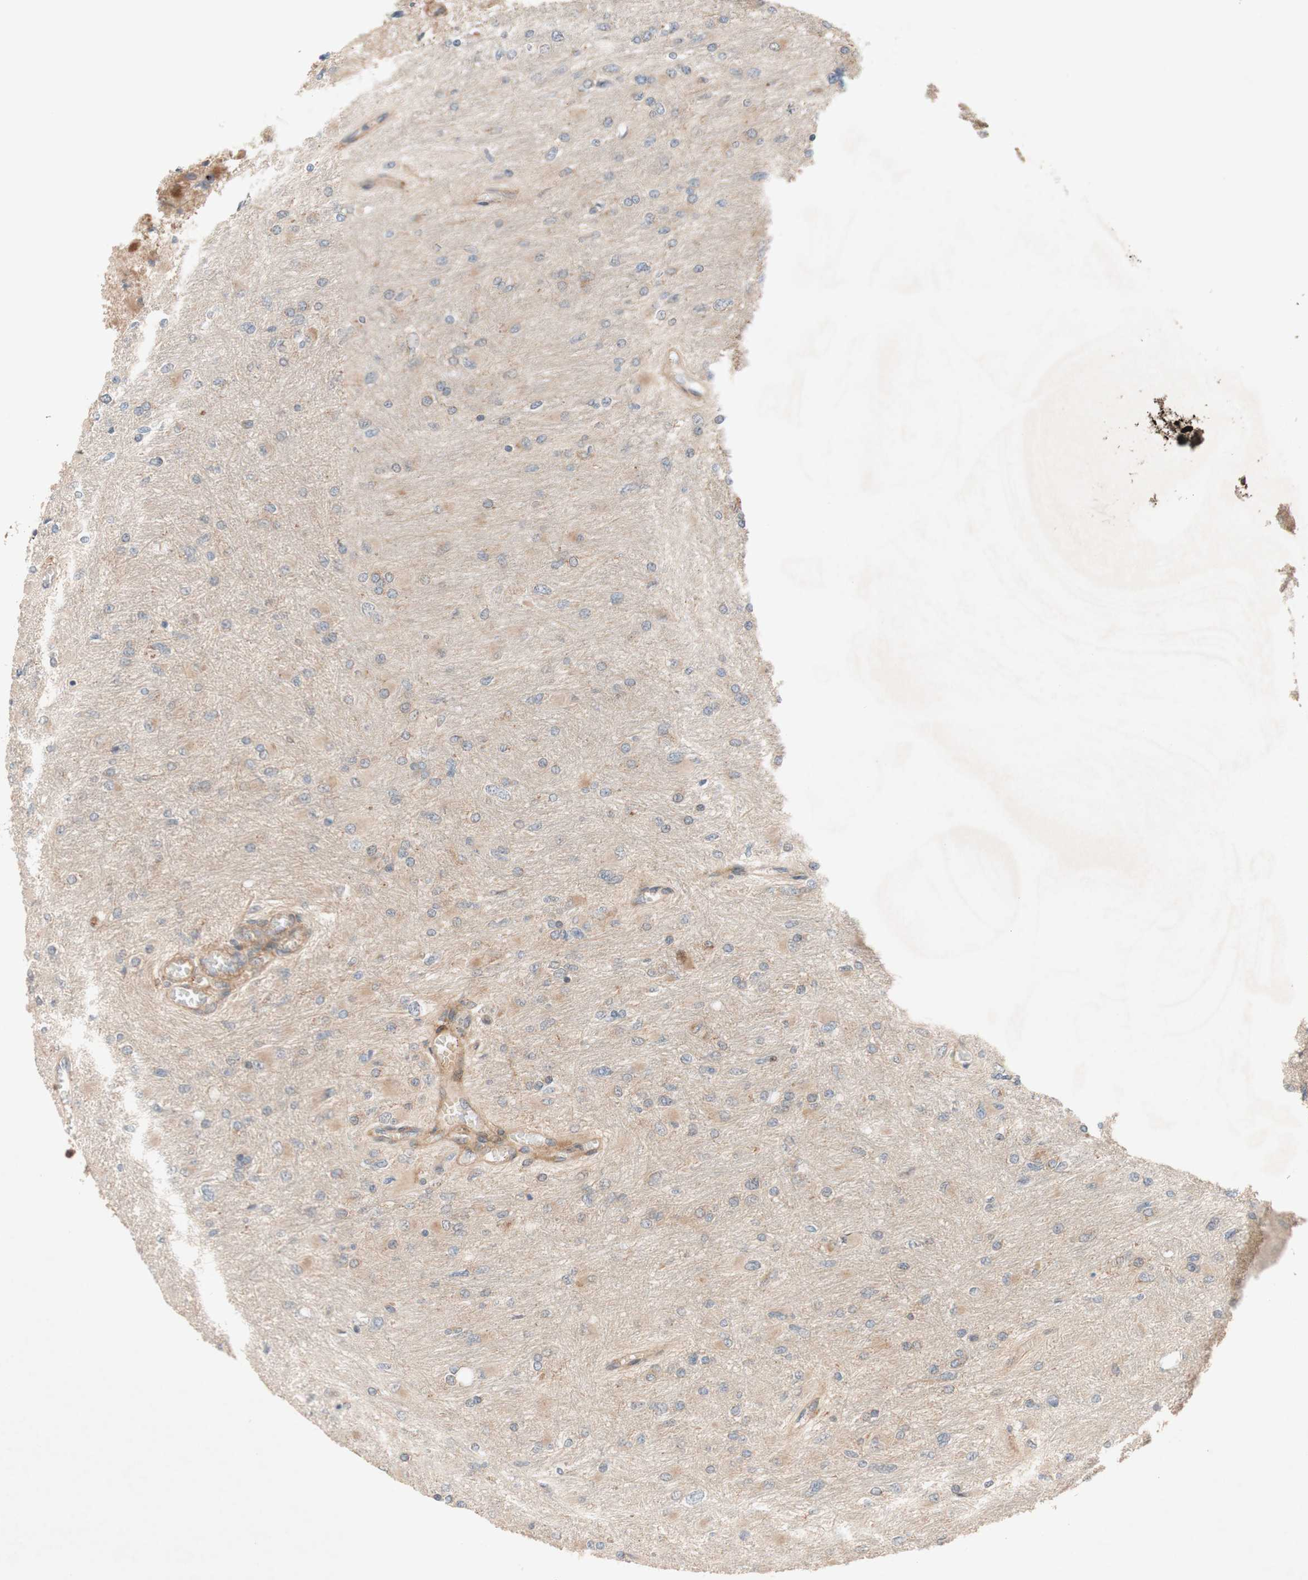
{"staining": {"intensity": "weak", "quantity": "25%-75%", "location": "cytoplasmic/membranous"}, "tissue": "glioma", "cell_type": "Tumor cells", "image_type": "cancer", "snomed": [{"axis": "morphology", "description": "Glioma, malignant, High grade"}, {"axis": "topography", "description": "Cerebral cortex"}], "caption": "High-magnification brightfield microscopy of glioma stained with DAB (3,3'-diaminobenzidine) (brown) and counterstained with hematoxylin (blue). tumor cells exhibit weak cytoplasmic/membranous expression is appreciated in approximately25%-75% of cells. (DAB IHC, brown staining for protein, blue staining for nuclei).", "gene": "CCN4", "patient": {"sex": "female", "age": 36}}